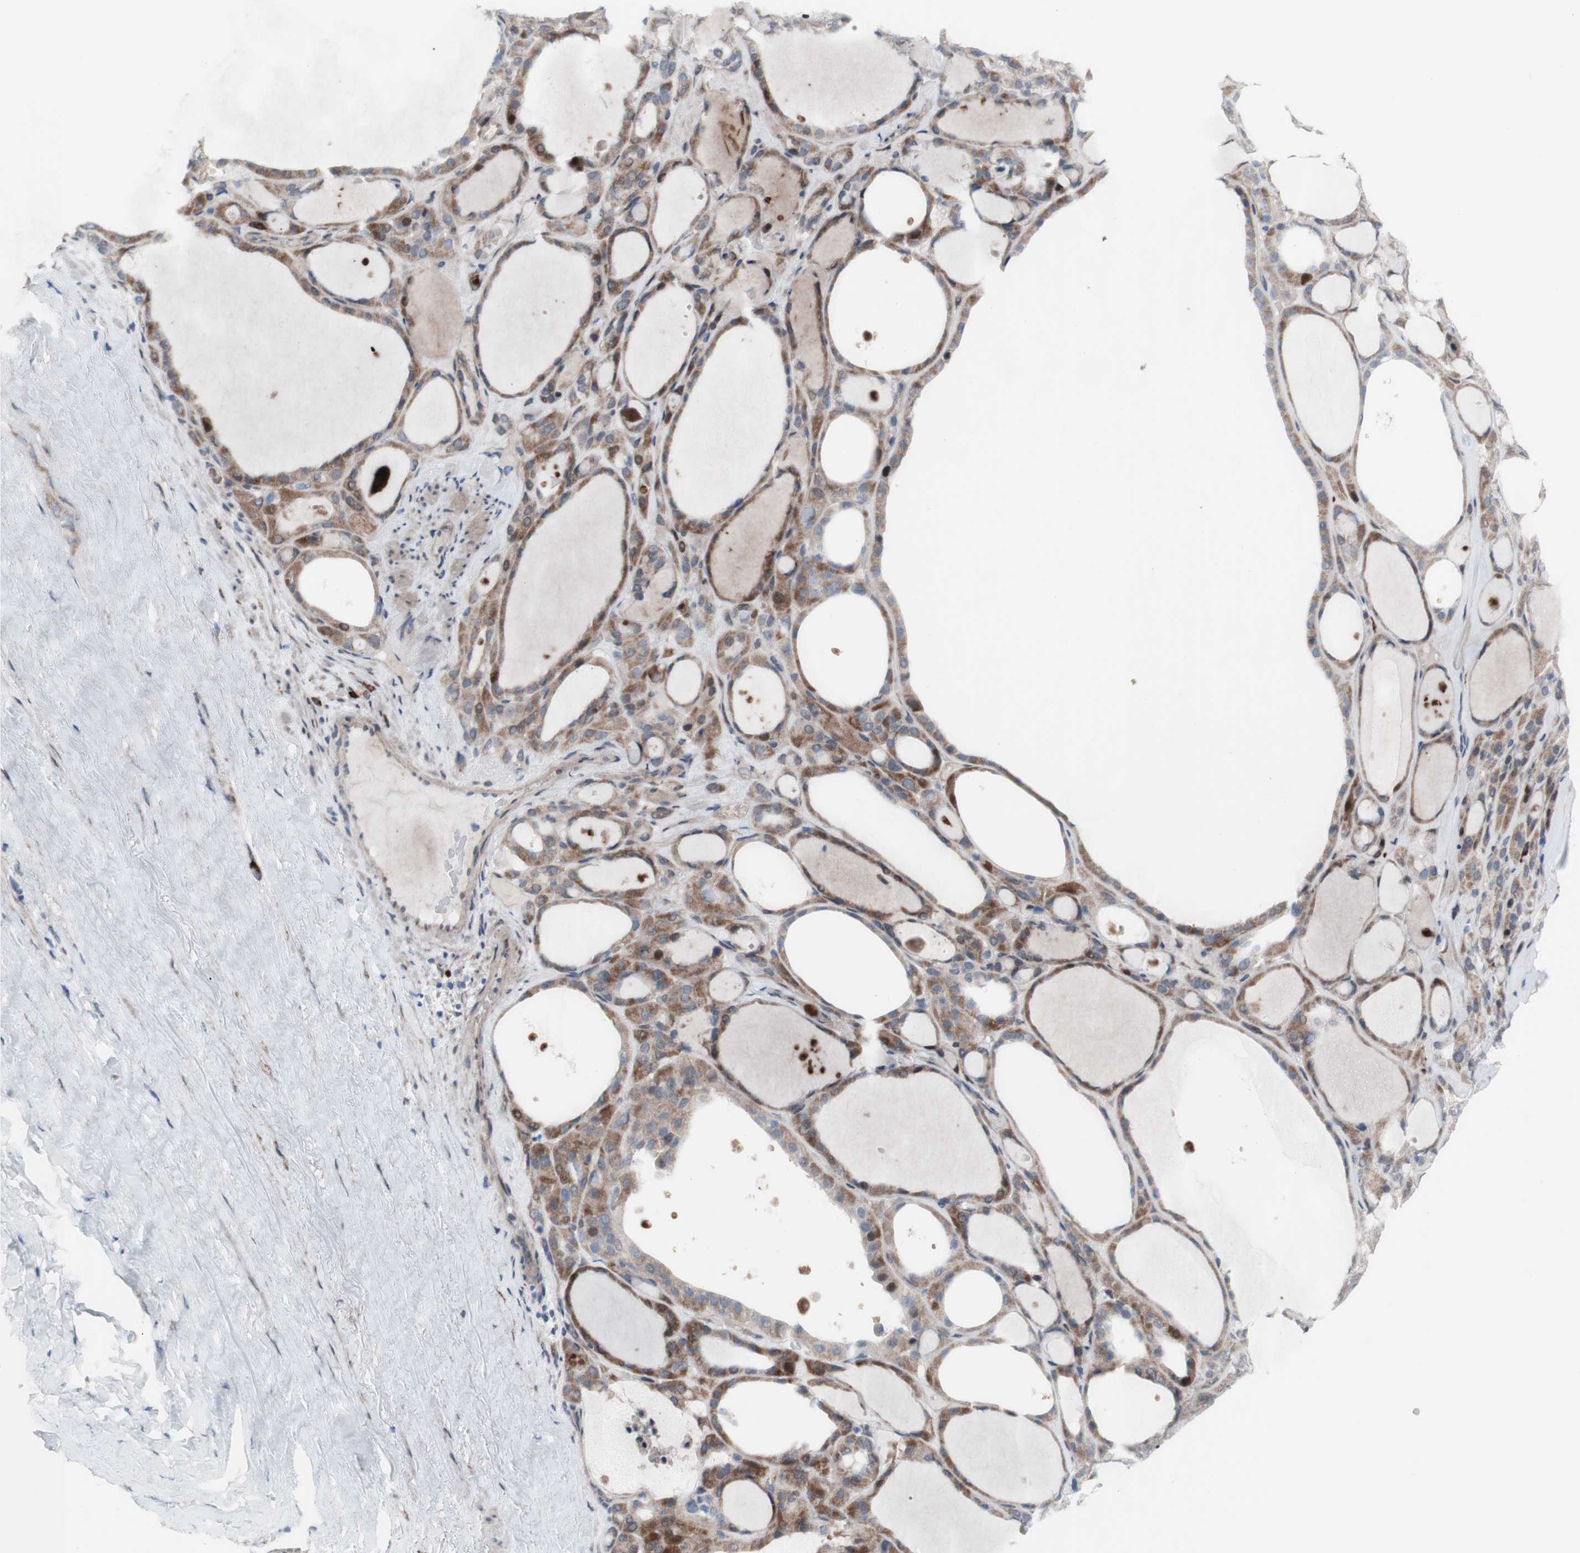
{"staining": {"intensity": "moderate", "quantity": "25%-75%", "location": "cytoplasmic/membranous"}, "tissue": "thyroid gland", "cell_type": "Glandular cells", "image_type": "normal", "snomed": [{"axis": "morphology", "description": "Normal tissue, NOS"}, {"axis": "morphology", "description": "Carcinoma, NOS"}, {"axis": "topography", "description": "Thyroid gland"}], "caption": "Approximately 25%-75% of glandular cells in unremarkable thyroid gland demonstrate moderate cytoplasmic/membranous protein expression as visualized by brown immunohistochemical staining.", "gene": "PHTF2", "patient": {"sex": "female", "age": 86}}